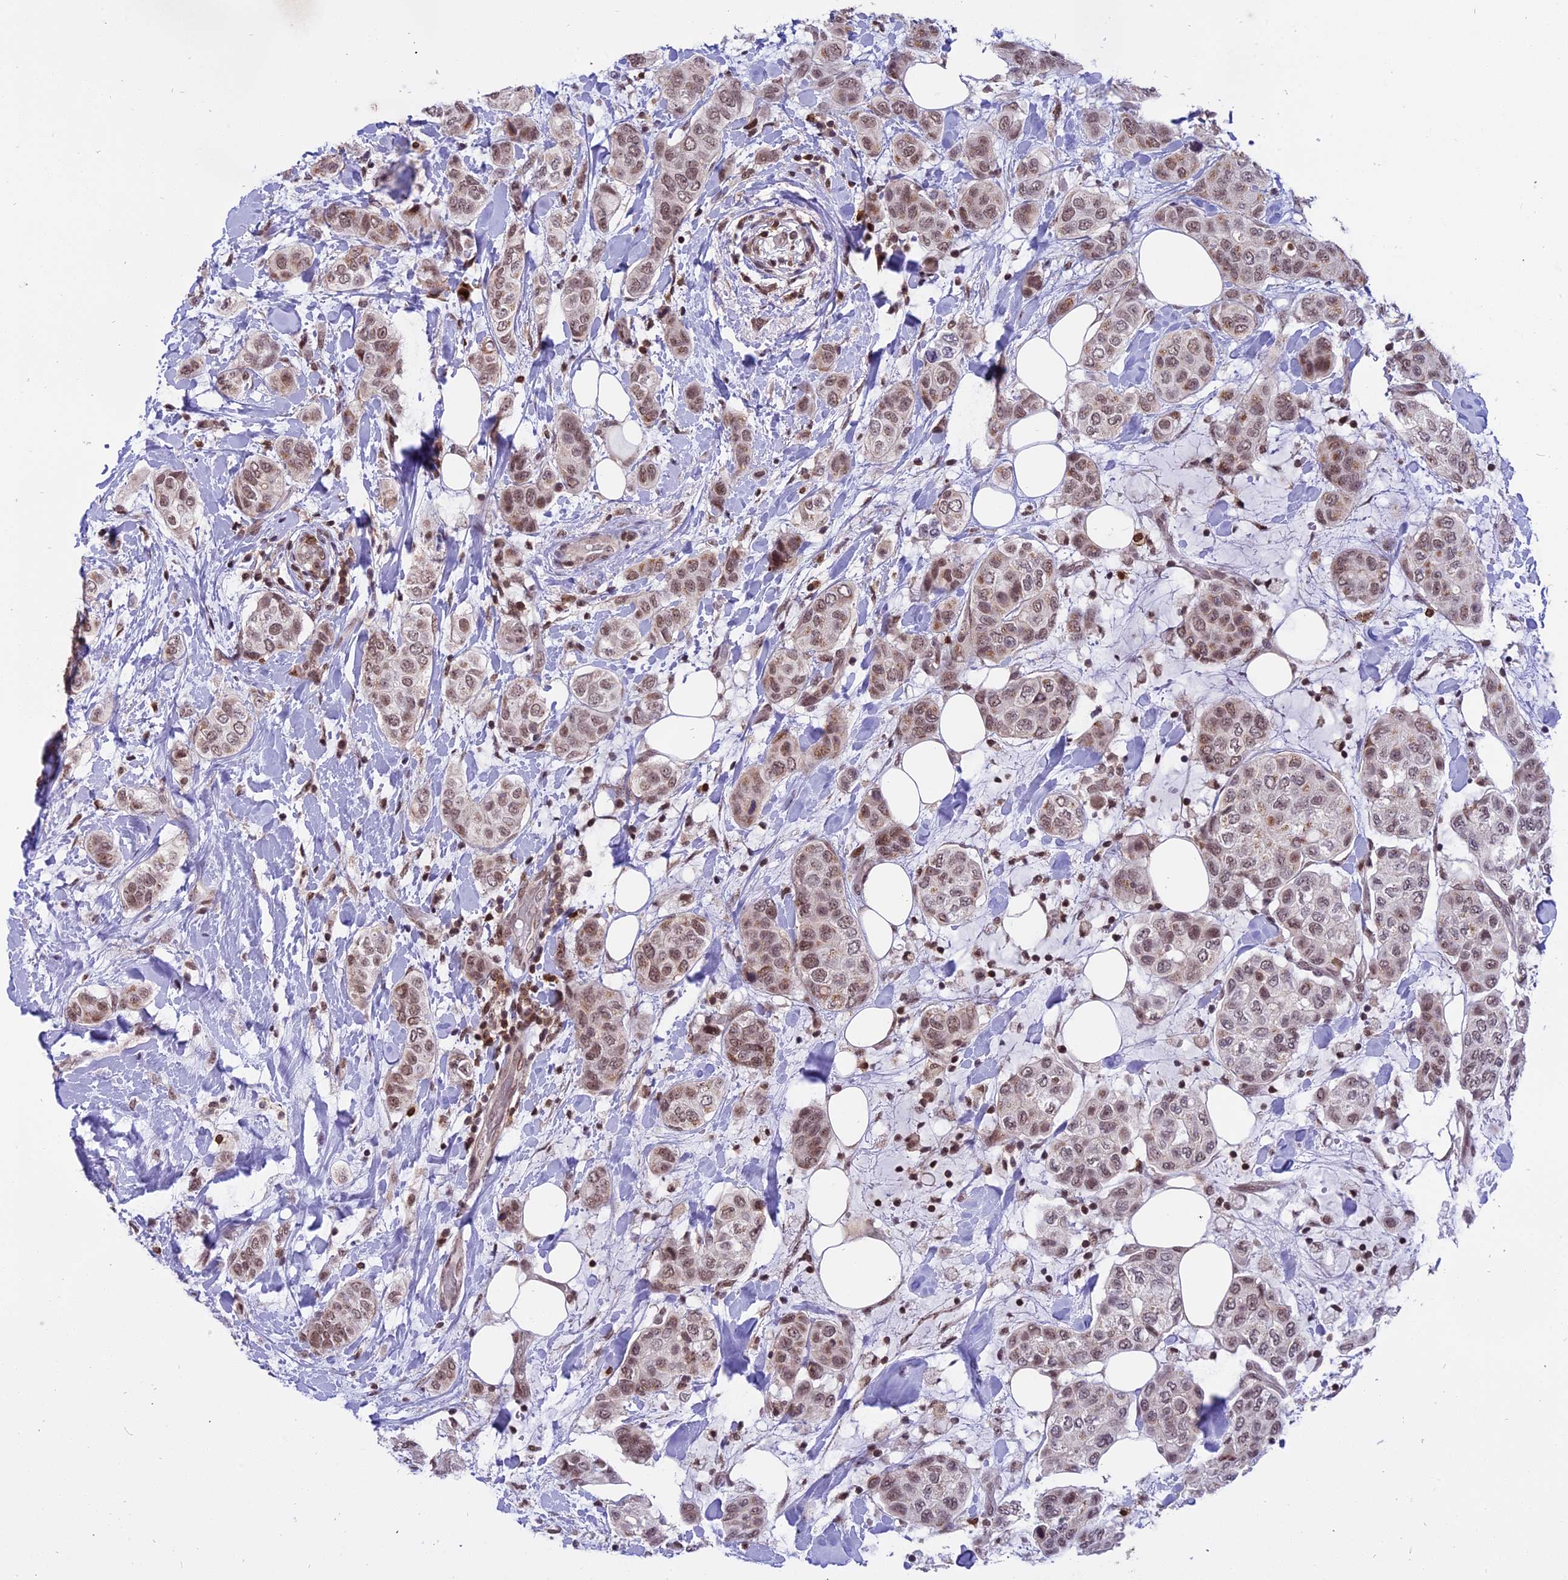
{"staining": {"intensity": "moderate", "quantity": ">75%", "location": "nuclear"}, "tissue": "breast cancer", "cell_type": "Tumor cells", "image_type": "cancer", "snomed": [{"axis": "morphology", "description": "Lobular carcinoma"}, {"axis": "topography", "description": "Breast"}], "caption": "DAB immunohistochemical staining of breast cancer (lobular carcinoma) demonstrates moderate nuclear protein expression in about >75% of tumor cells.", "gene": "TADA3", "patient": {"sex": "female", "age": 51}}